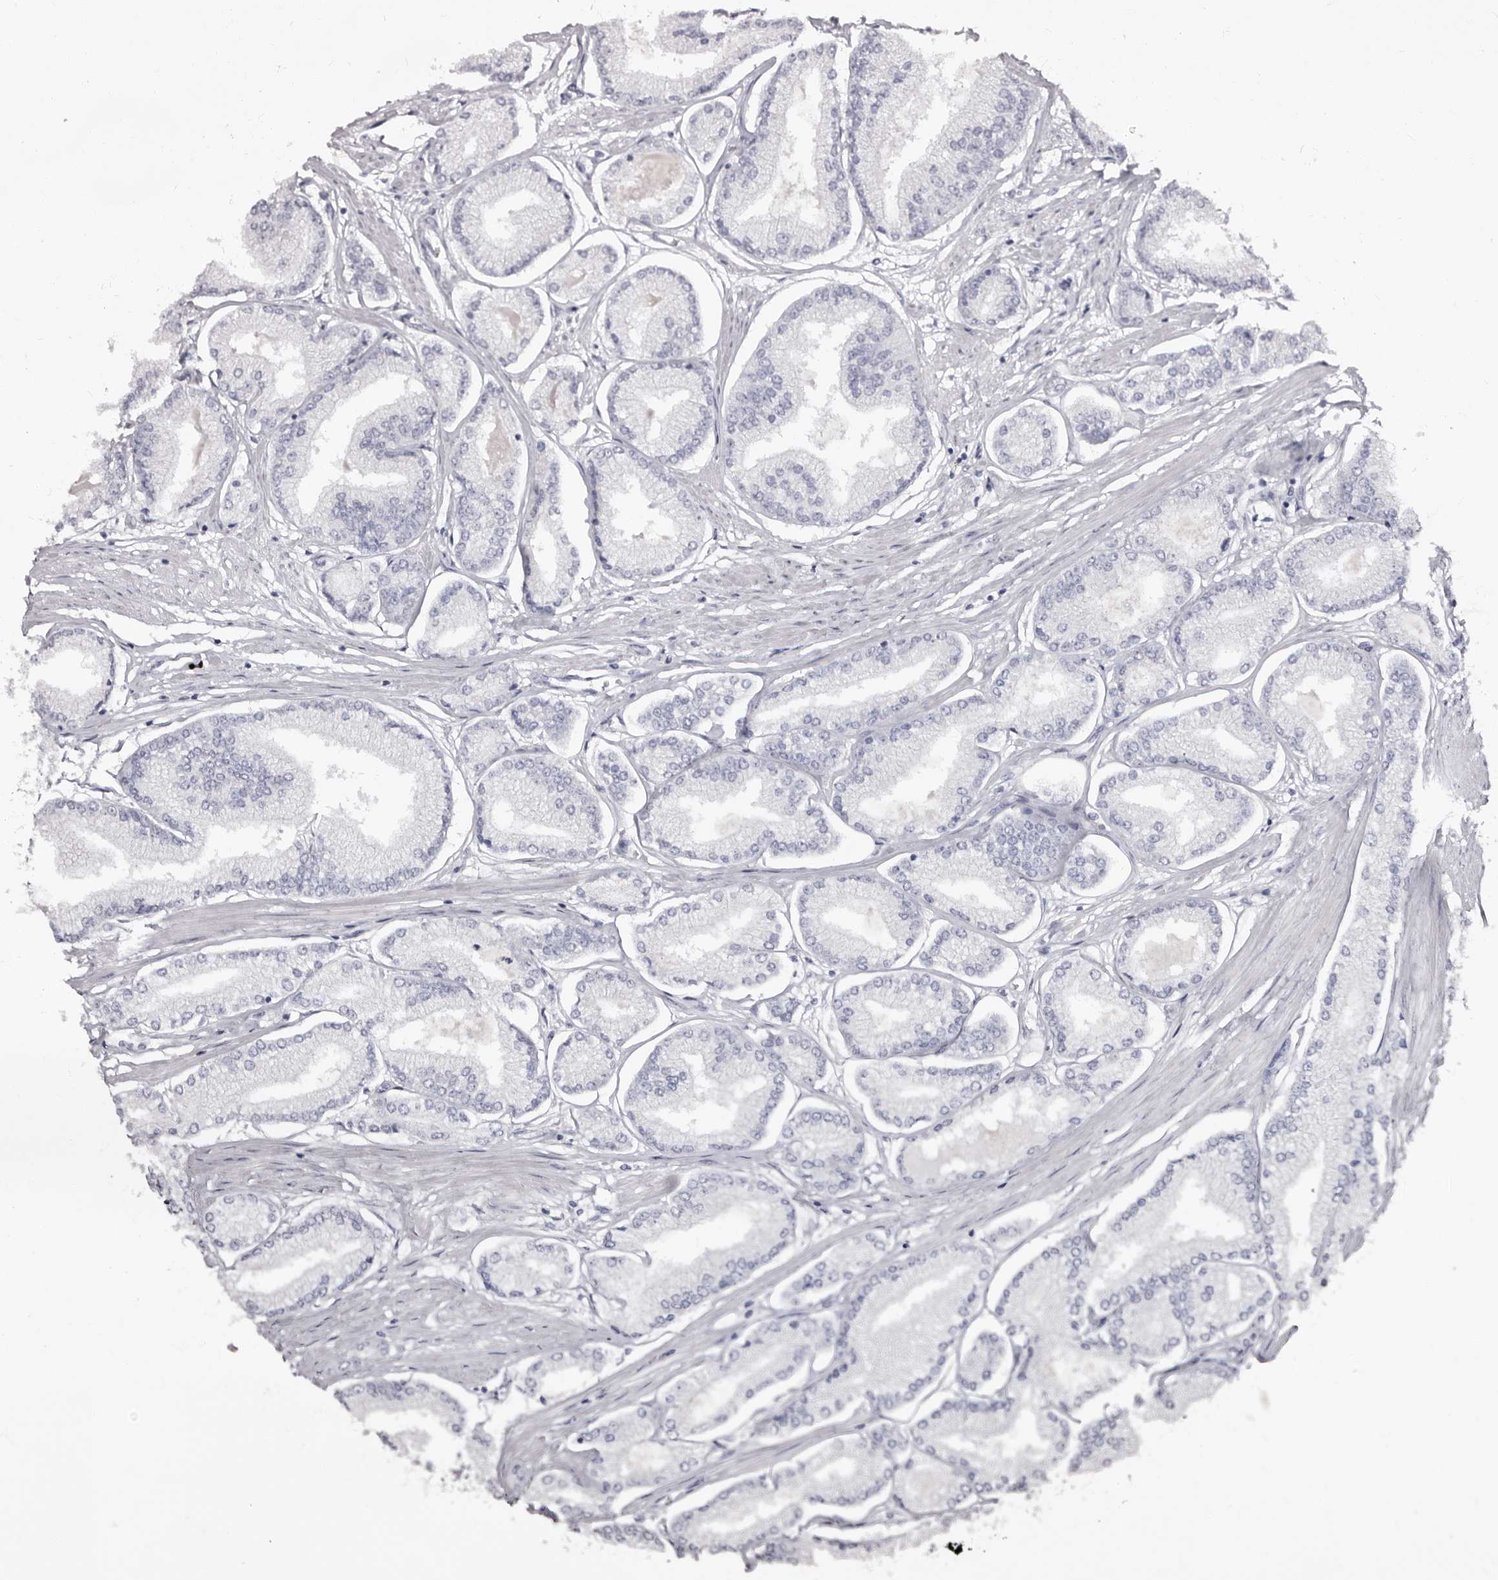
{"staining": {"intensity": "negative", "quantity": "none", "location": "none"}, "tissue": "prostate cancer", "cell_type": "Tumor cells", "image_type": "cancer", "snomed": [{"axis": "morphology", "description": "Adenocarcinoma, Low grade"}, {"axis": "topography", "description": "Prostate"}], "caption": "Protein analysis of prostate cancer (adenocarcinoma (low-grade)) demonstrates no significant staining in tumor cells.", "gene": "TBC1D22B", "patient": {"sex": "male", "age": 52}}